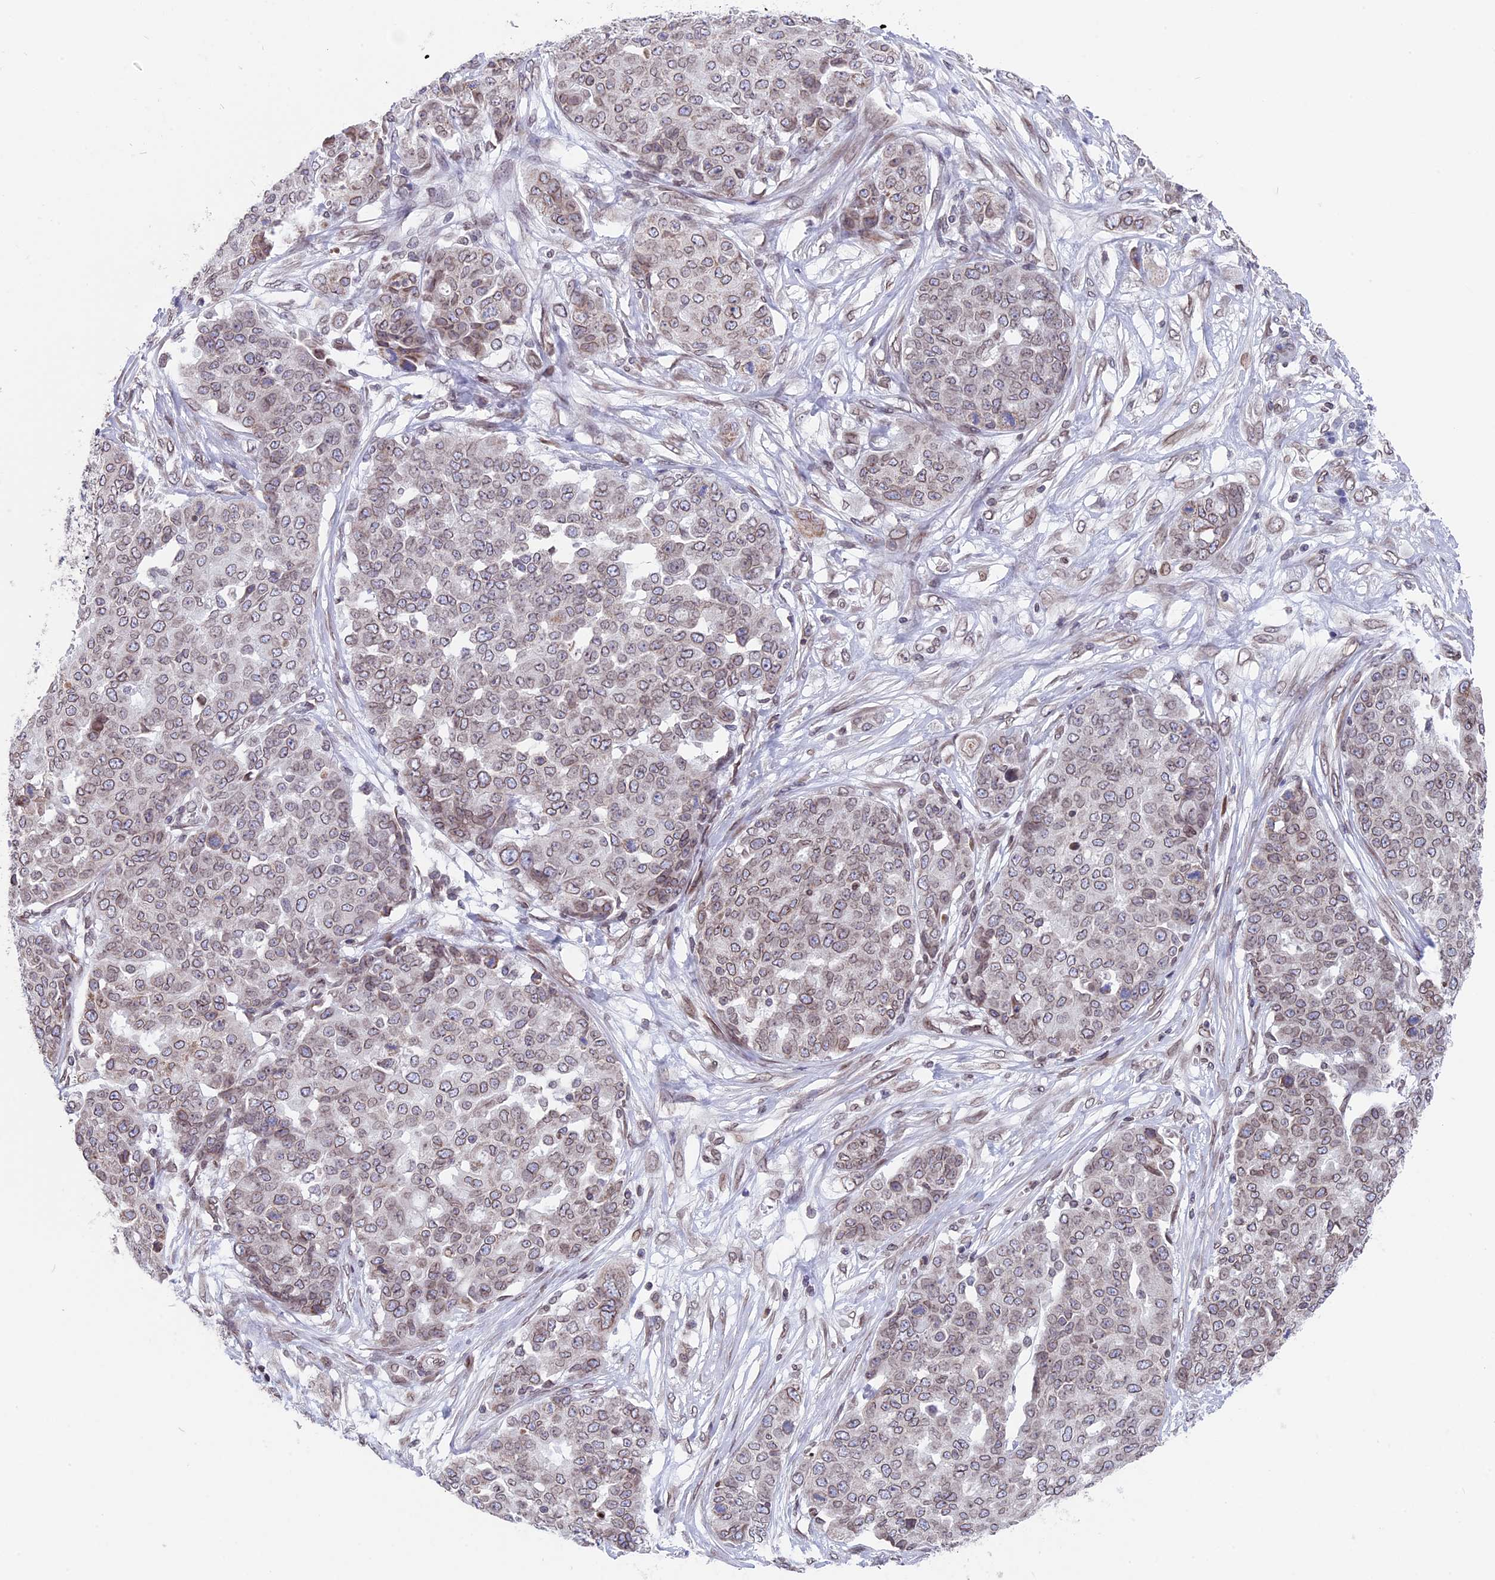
{"staining": {"intensity": "weak", "quantity": "25%-75%", "location": "cytoplasmic/membranous,nuclear"}, "tissue": "ovarian cancer", "cell_type": "Tumor cells", "image_type": "cancer", "snomed": [{"axis": "morphology", "description": "Cystadenocarcinoma, serous, NOS"}, {"axis": "topography", "description": "Soft tissue"}, {"axis": "topography", "description": "Ovary"}], "caption": "Immunohistochemical staining of ovarian cancer shows low levels of weak cytoplasmic/membranous and nuclear protein positivity in about 25%-75% of tumor cells.", "gene": "PTCHD4", "patient": {"sex": "female", "age": 57}}